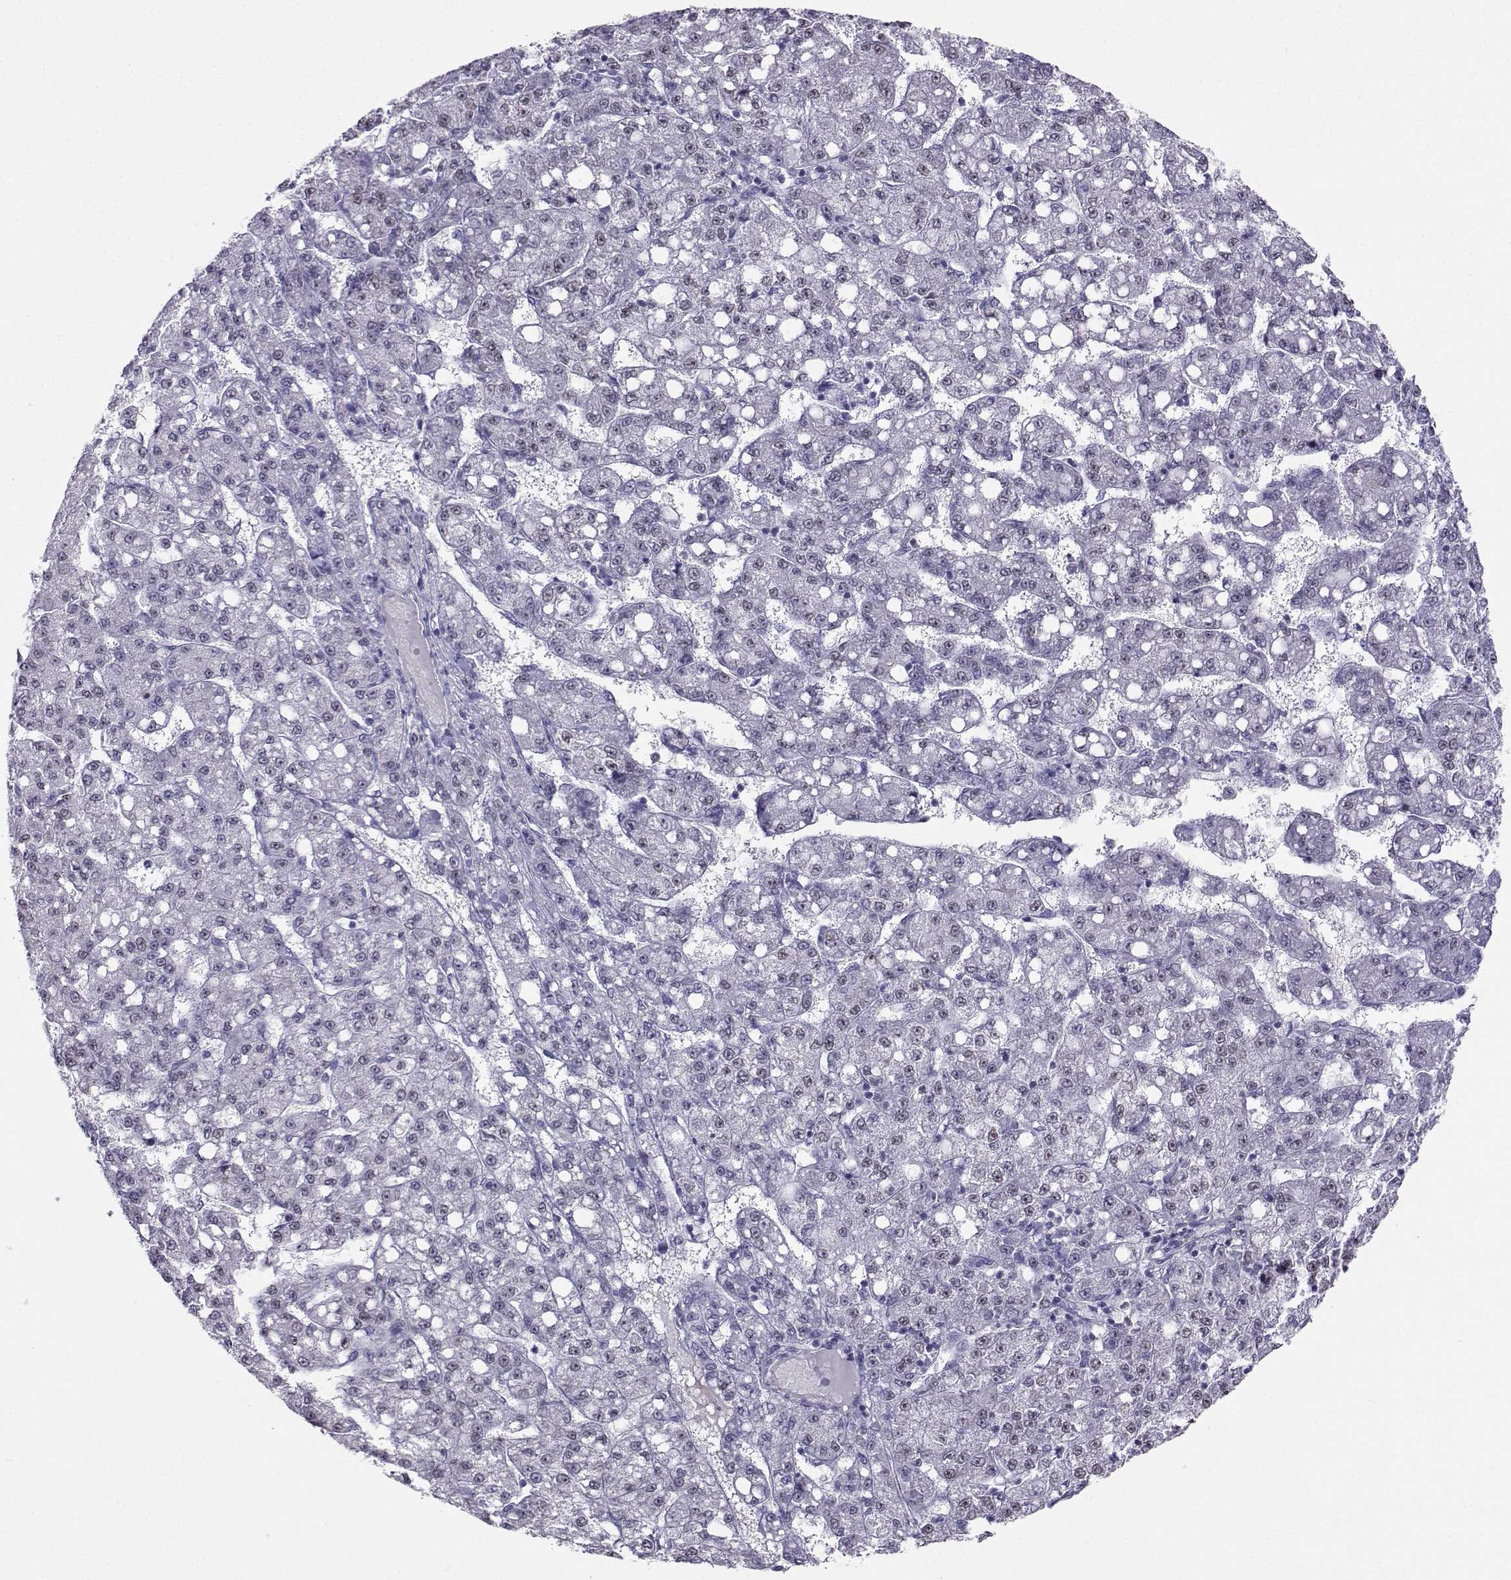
{"staining": {"intensity": "negative", "quantity": "none", "location": "none"}, "tissue": "liver cancer", "cell_type": "Tumor cells", "image_type": "cancer", "snomed": [{"axis": "morphology", "description": "Carcinoma, Hepatocellular, NOS"}, {"axis": "topography", "description": "Liver"}], "caption": "This is an immunohistochemistry micrograph of liver cancer. There is no staining in tumor cells.", "gene": "TEDC2", "patient": {"sex": "female", "age": 65}}